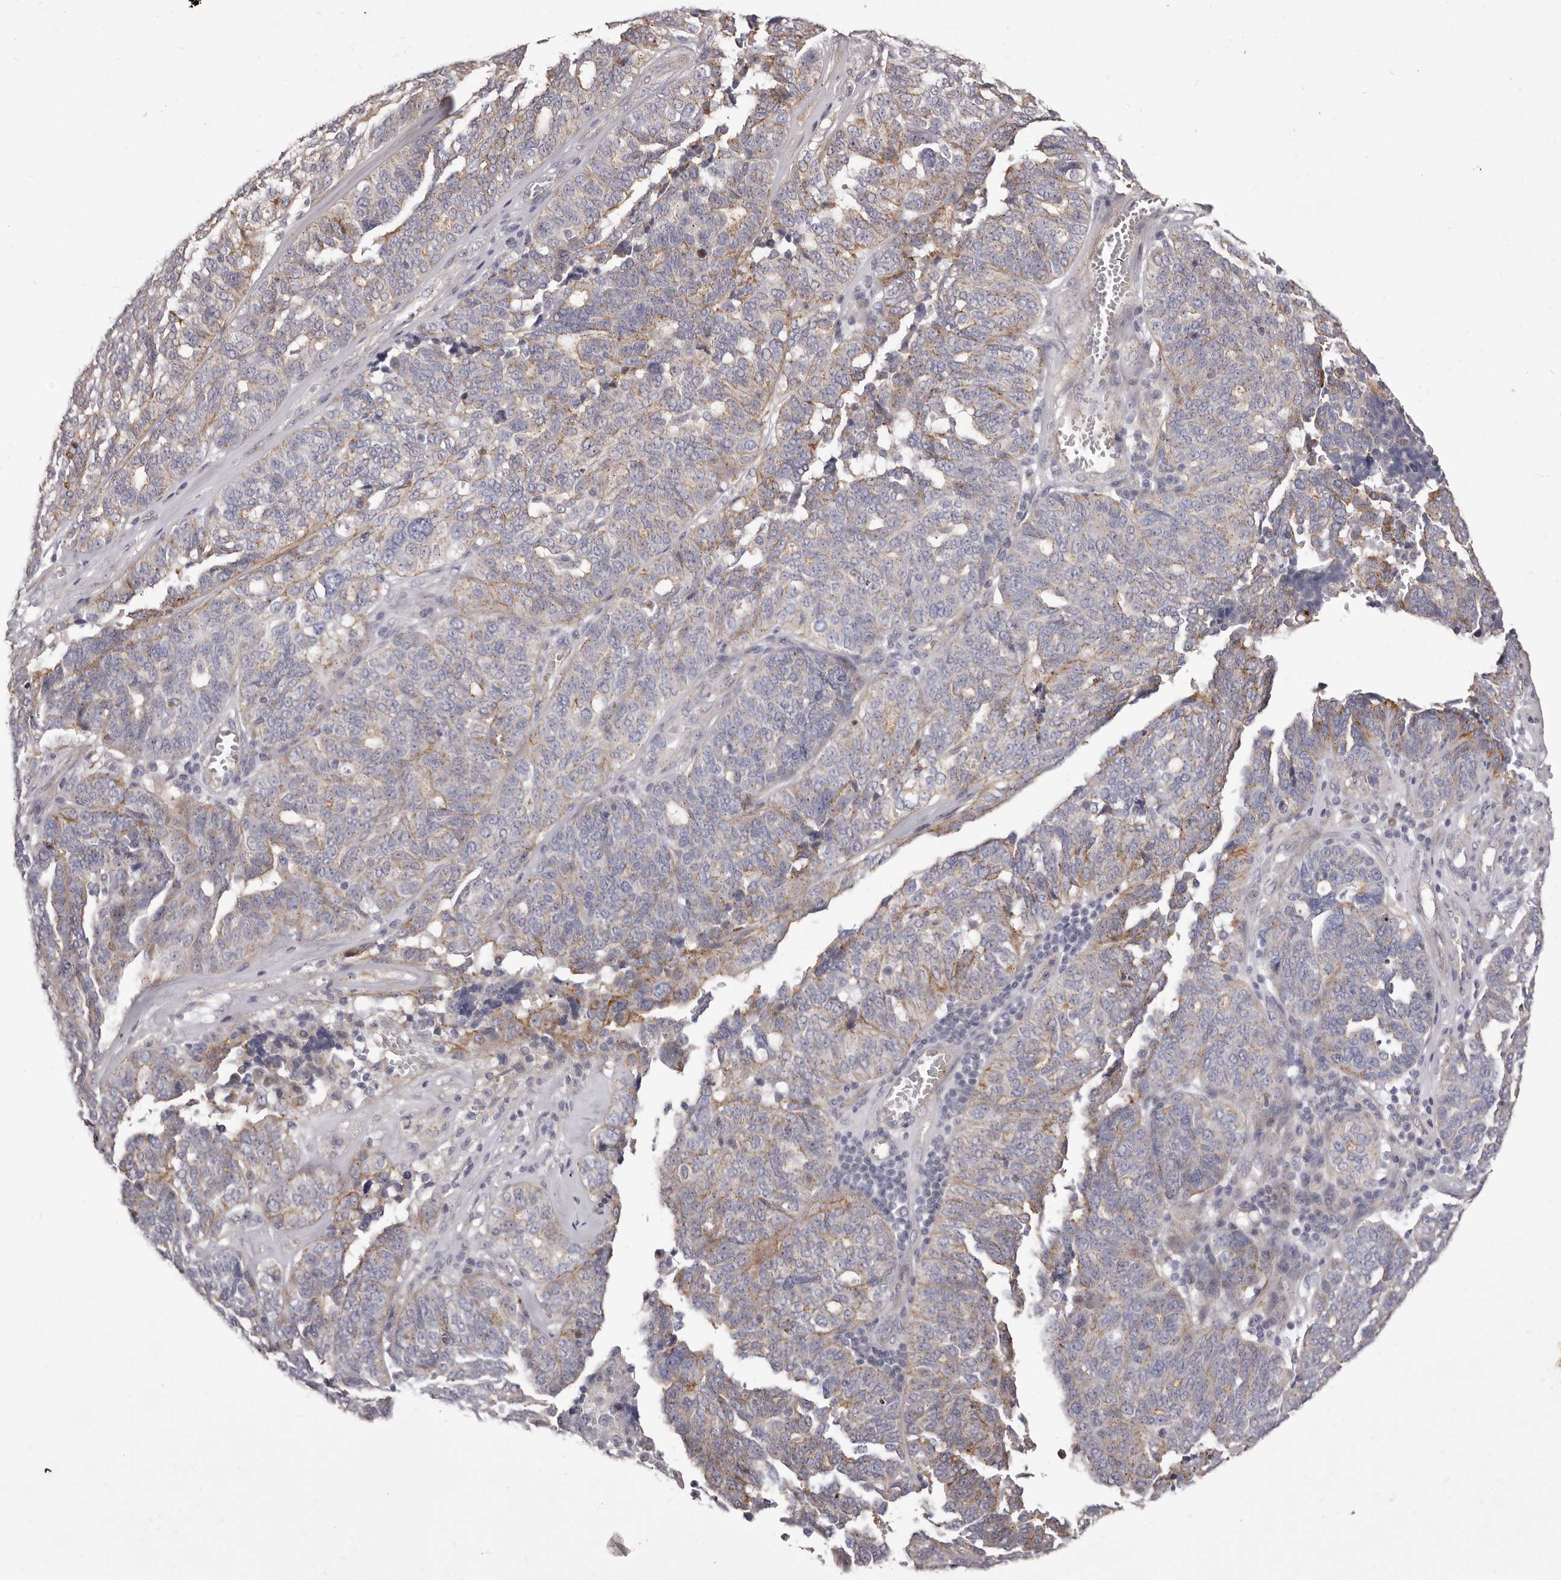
{"staining": {"intensity": "moderate", "quantity": "<25%", "location": "cytoplasmic/membranous"}, "tissue": "ovarian cancer", "cell_type": "Tumor cells", "image_type": "cancer", "snomed": [{"axis": "morphology", "description": "Cystadenocarcinoma, serous, NOS"}, {"axis": "topography", "description": "Ovary"}], "caption": "A high-resolution micrograph shows IHC staining of serous cystadenocarcinoma (ovarian), which demonstrates moderate cytoplasmic/membranous staining in approximately <25% of tumor cells.", "gene": "PEG10", "patient": {"sex": "female", "age": 59}}